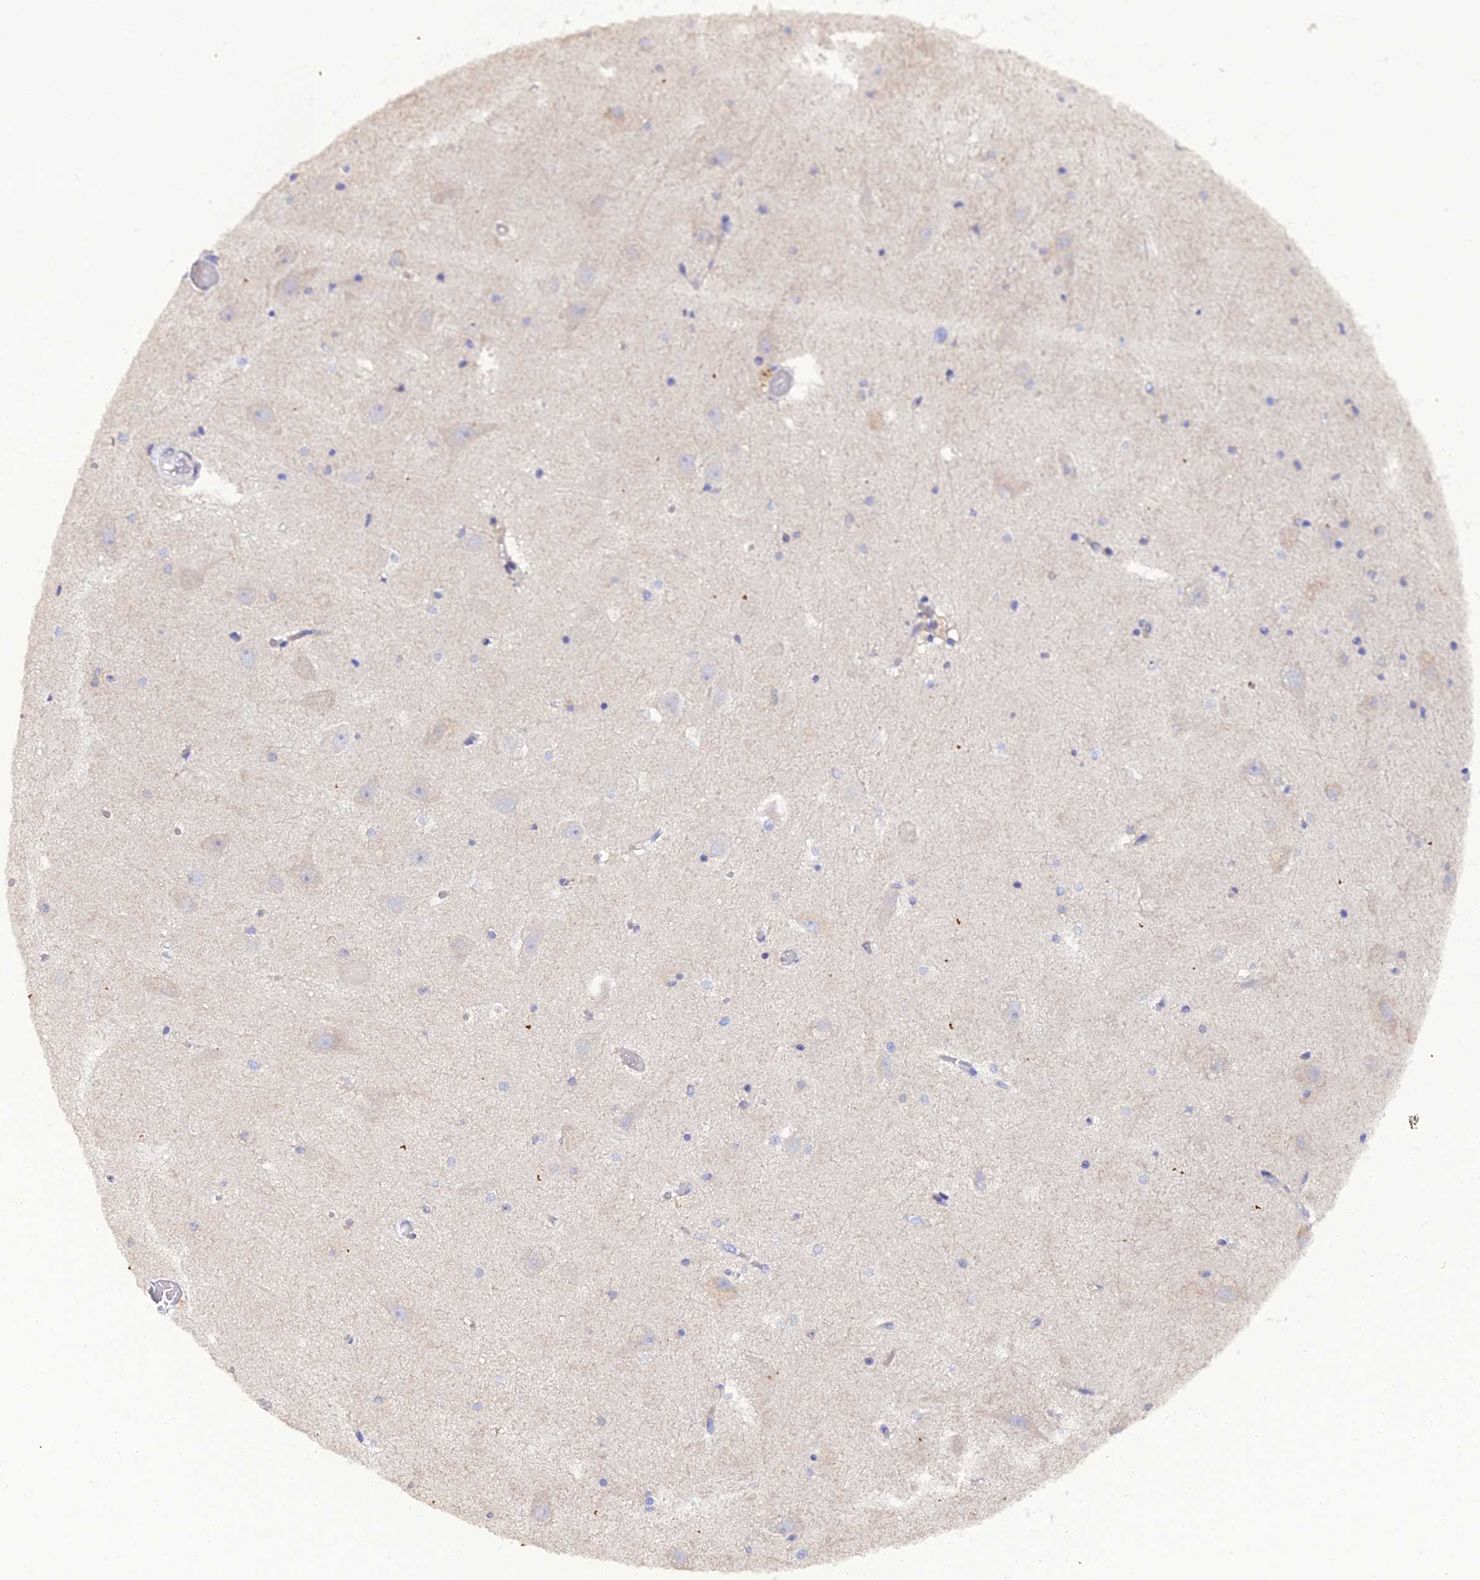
{"staining": {"intensity": "negative", "quantity": "none", "location": "none"}, "tissue": "hippocampus", "cell_type": "Glial cells", "image_type": "normal", "snomed": [{"axis": "morphology", "description": "Normal tissue, NOS"}, {"axis": "topography", "description": "Hippocampus"}], "caption": "The photomicrograph demonstrates no staining of glial cells in normal hippocampus. The staining is performed using DAB brown chromogen with nuclei counter-stained in using hematoxylin.", "gene": "SCX", "patient": {"sex": "female", "age": 52}}